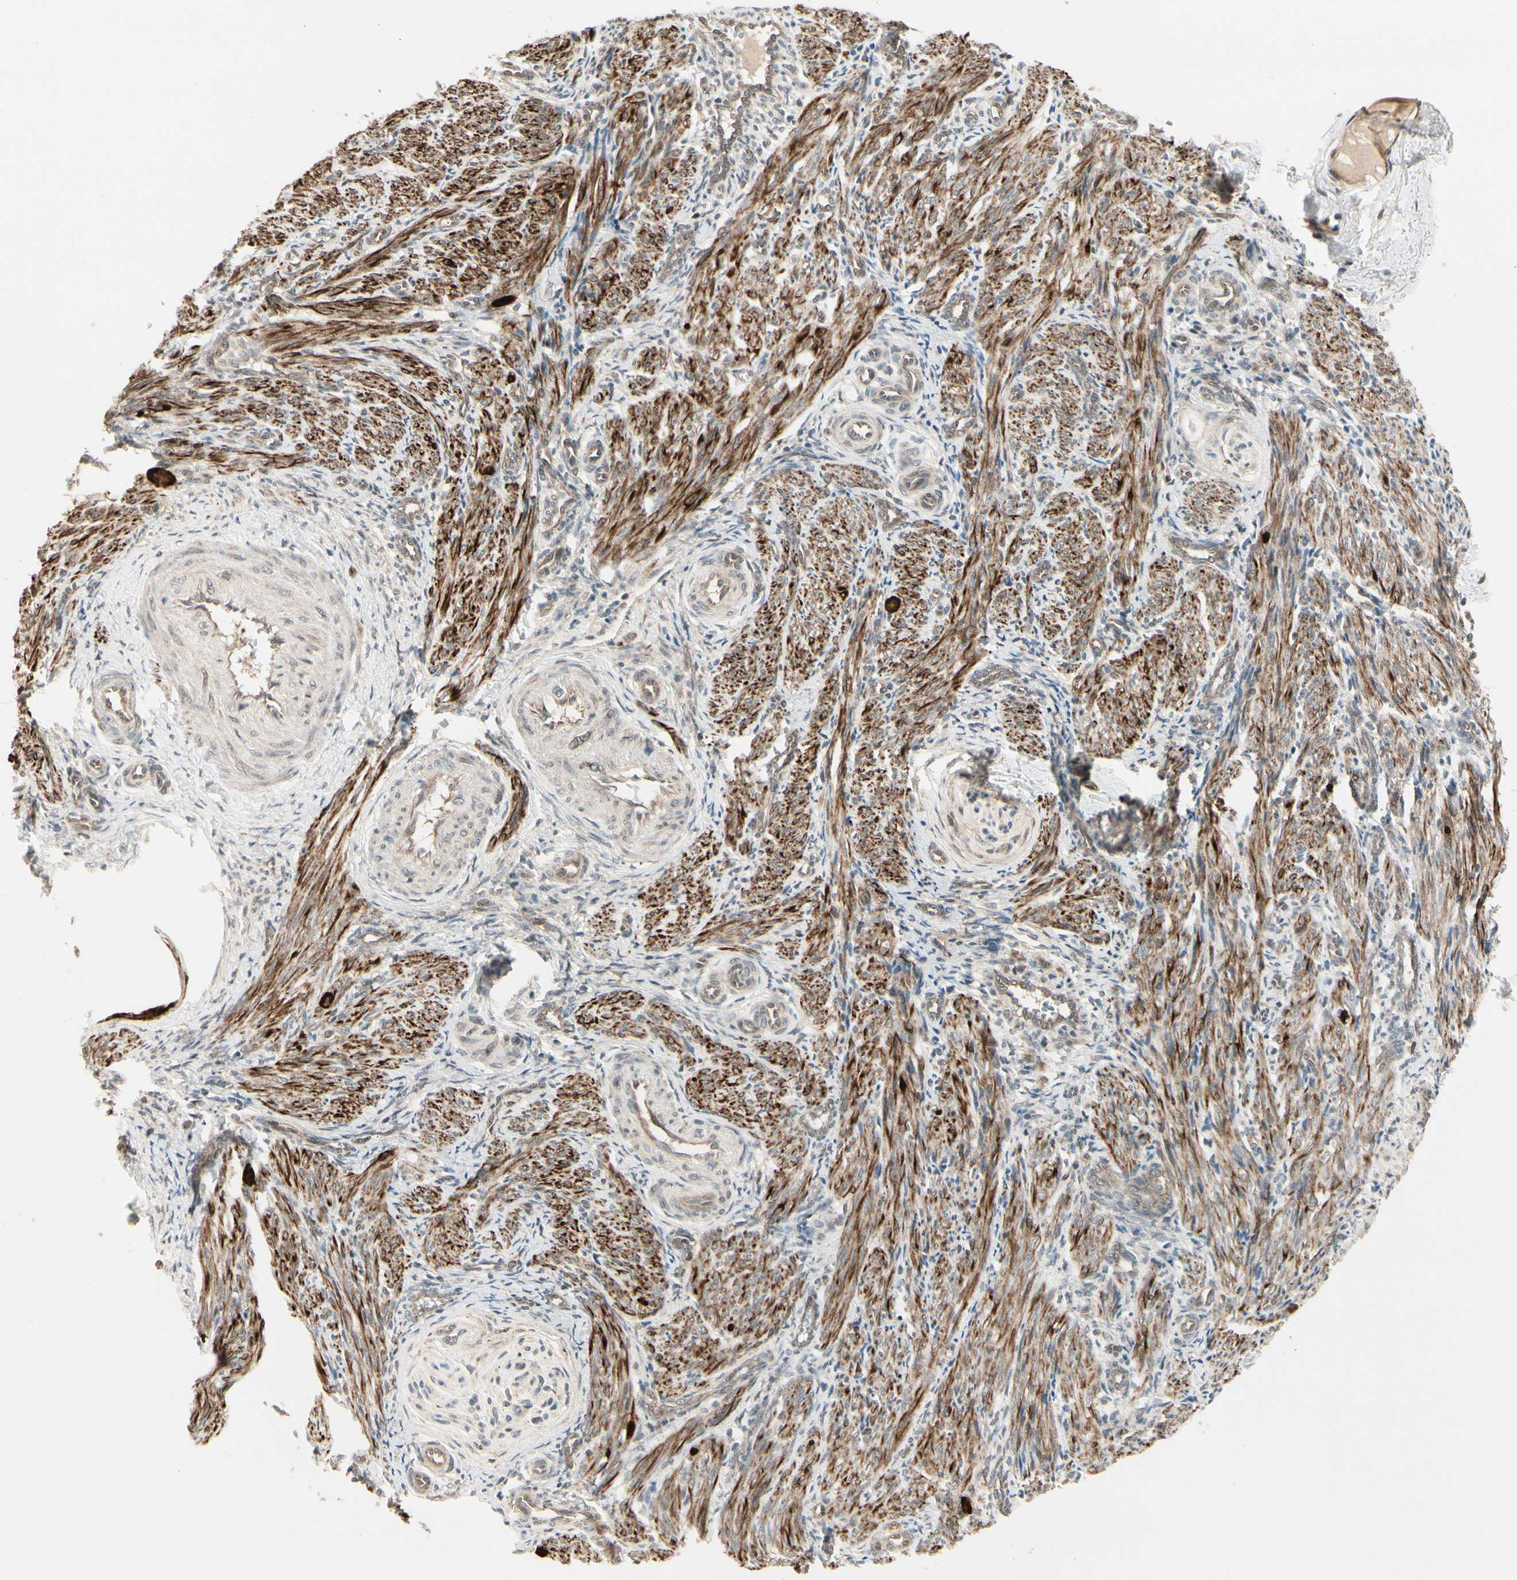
{"staining": {"intensity": "strong", "quantity": ">75%", "location": "cytoplasmic/membranous"}, "tissue": "smooth muscle", "cell_type": "Smooth muscle cells", "image_type": "normal", "snomed": [{"axis": "morphology", "description": "Normal tissue, NOS"}, {"axis": "topography", "description": "Endometrium"}], "caption": "An image showing strong cytoplasmic/membranous positivity in about >75% of smooth muscle cells in normal smooth muscle, as visualized by brown immunohistochemical staining.", "gene": "SVBP", "patient": {"sex": "female", "age": 33}}